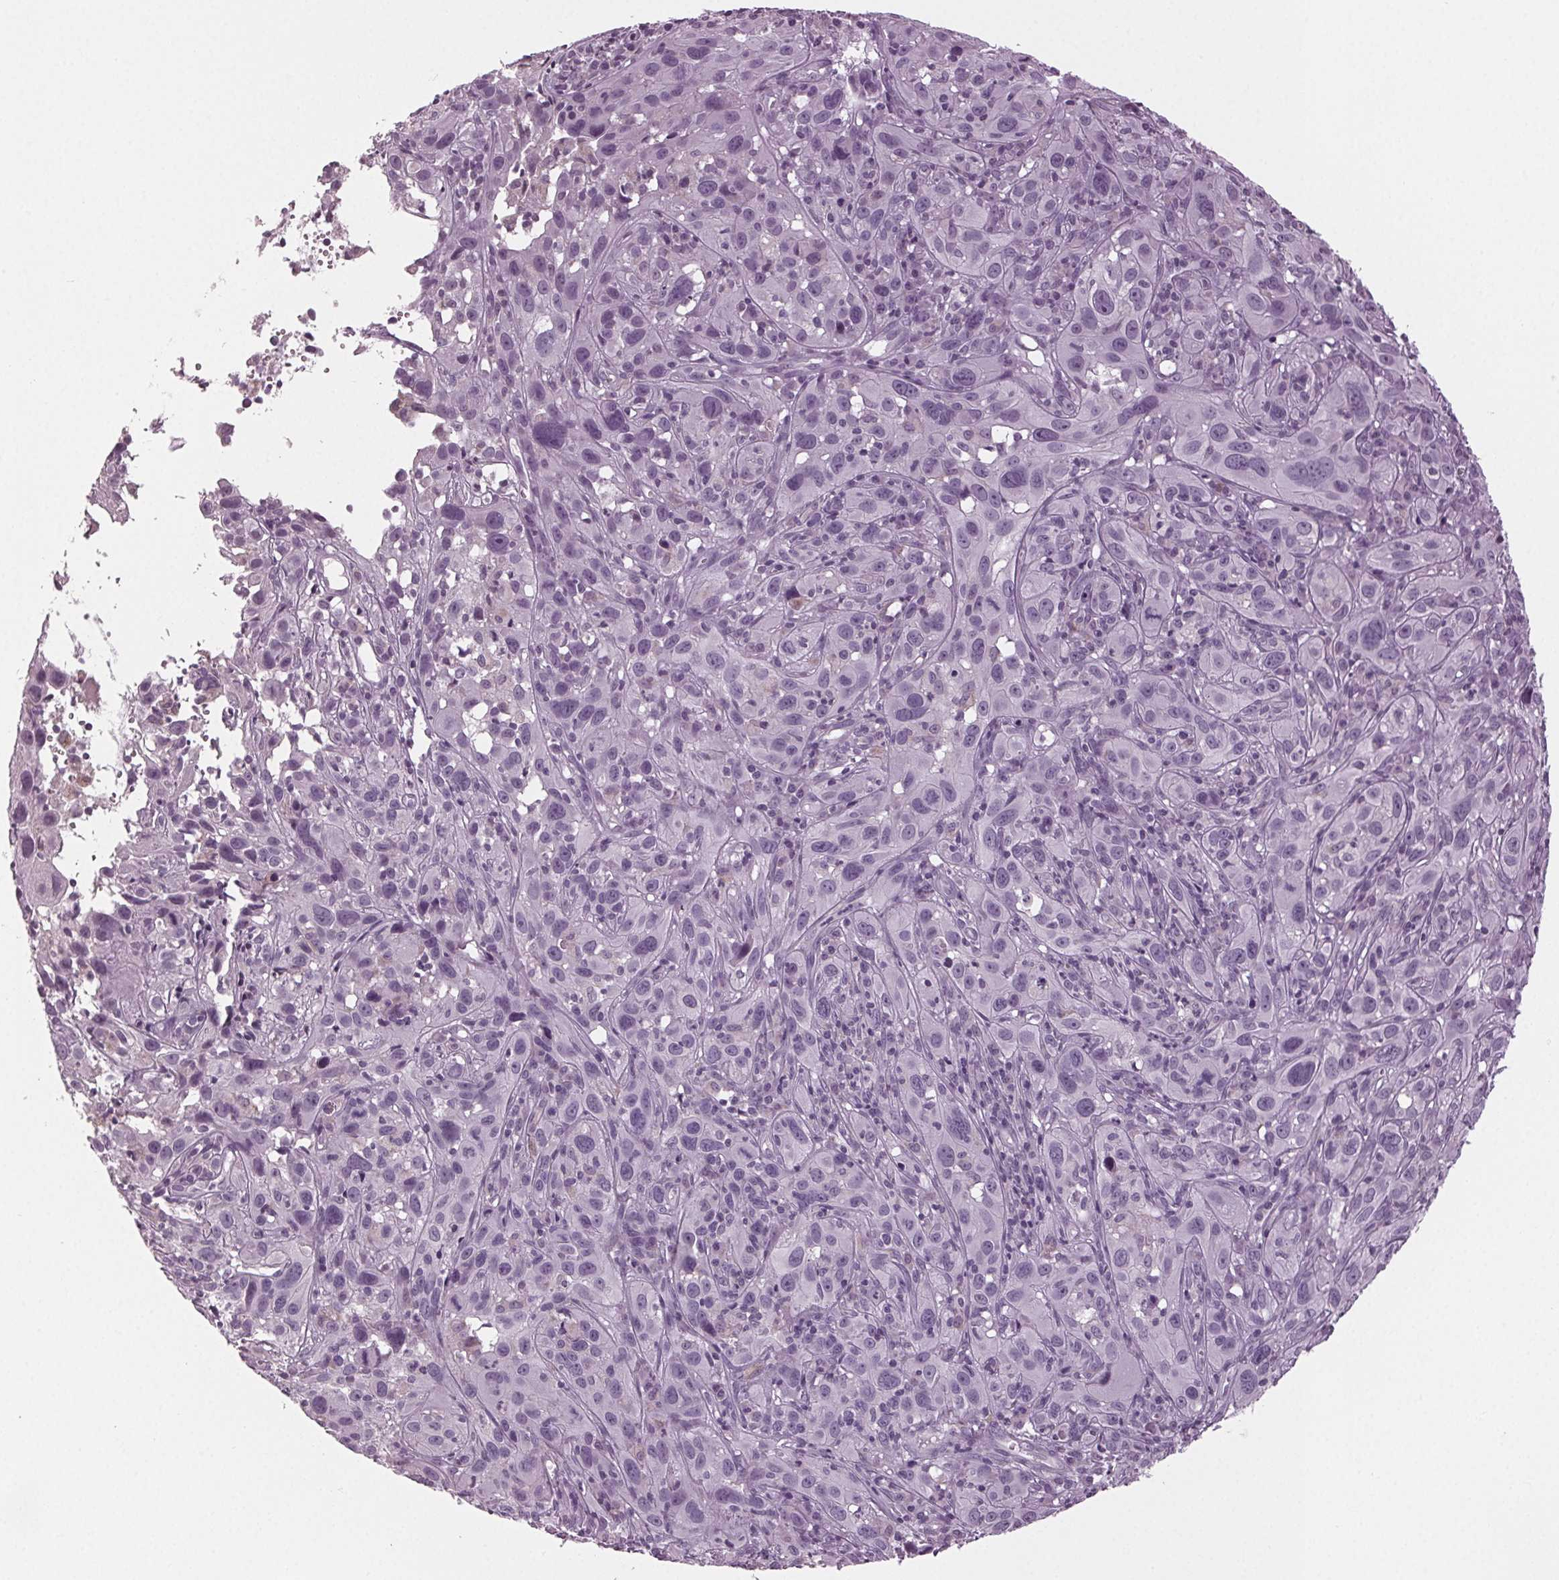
{"staining": {"intensity": "negative", "quantity": "none", "location": "none"}, "tissue": "cervical cancer", "cell_type": "Tumor cells", "image_type": "cancer", "snomed": [{"axis": "morphology", "description": "Squamous cell carcinoma, NOS"}, {"axis": "topography", "description": "Cervix"}], "caption": "Immunohistochemistry of human cervical cancer (squamous cell carcinoma) exhibits no expression in tumor cells.", "gene": "DNAH12", "patient": {"sex": "female", "age": 37}}